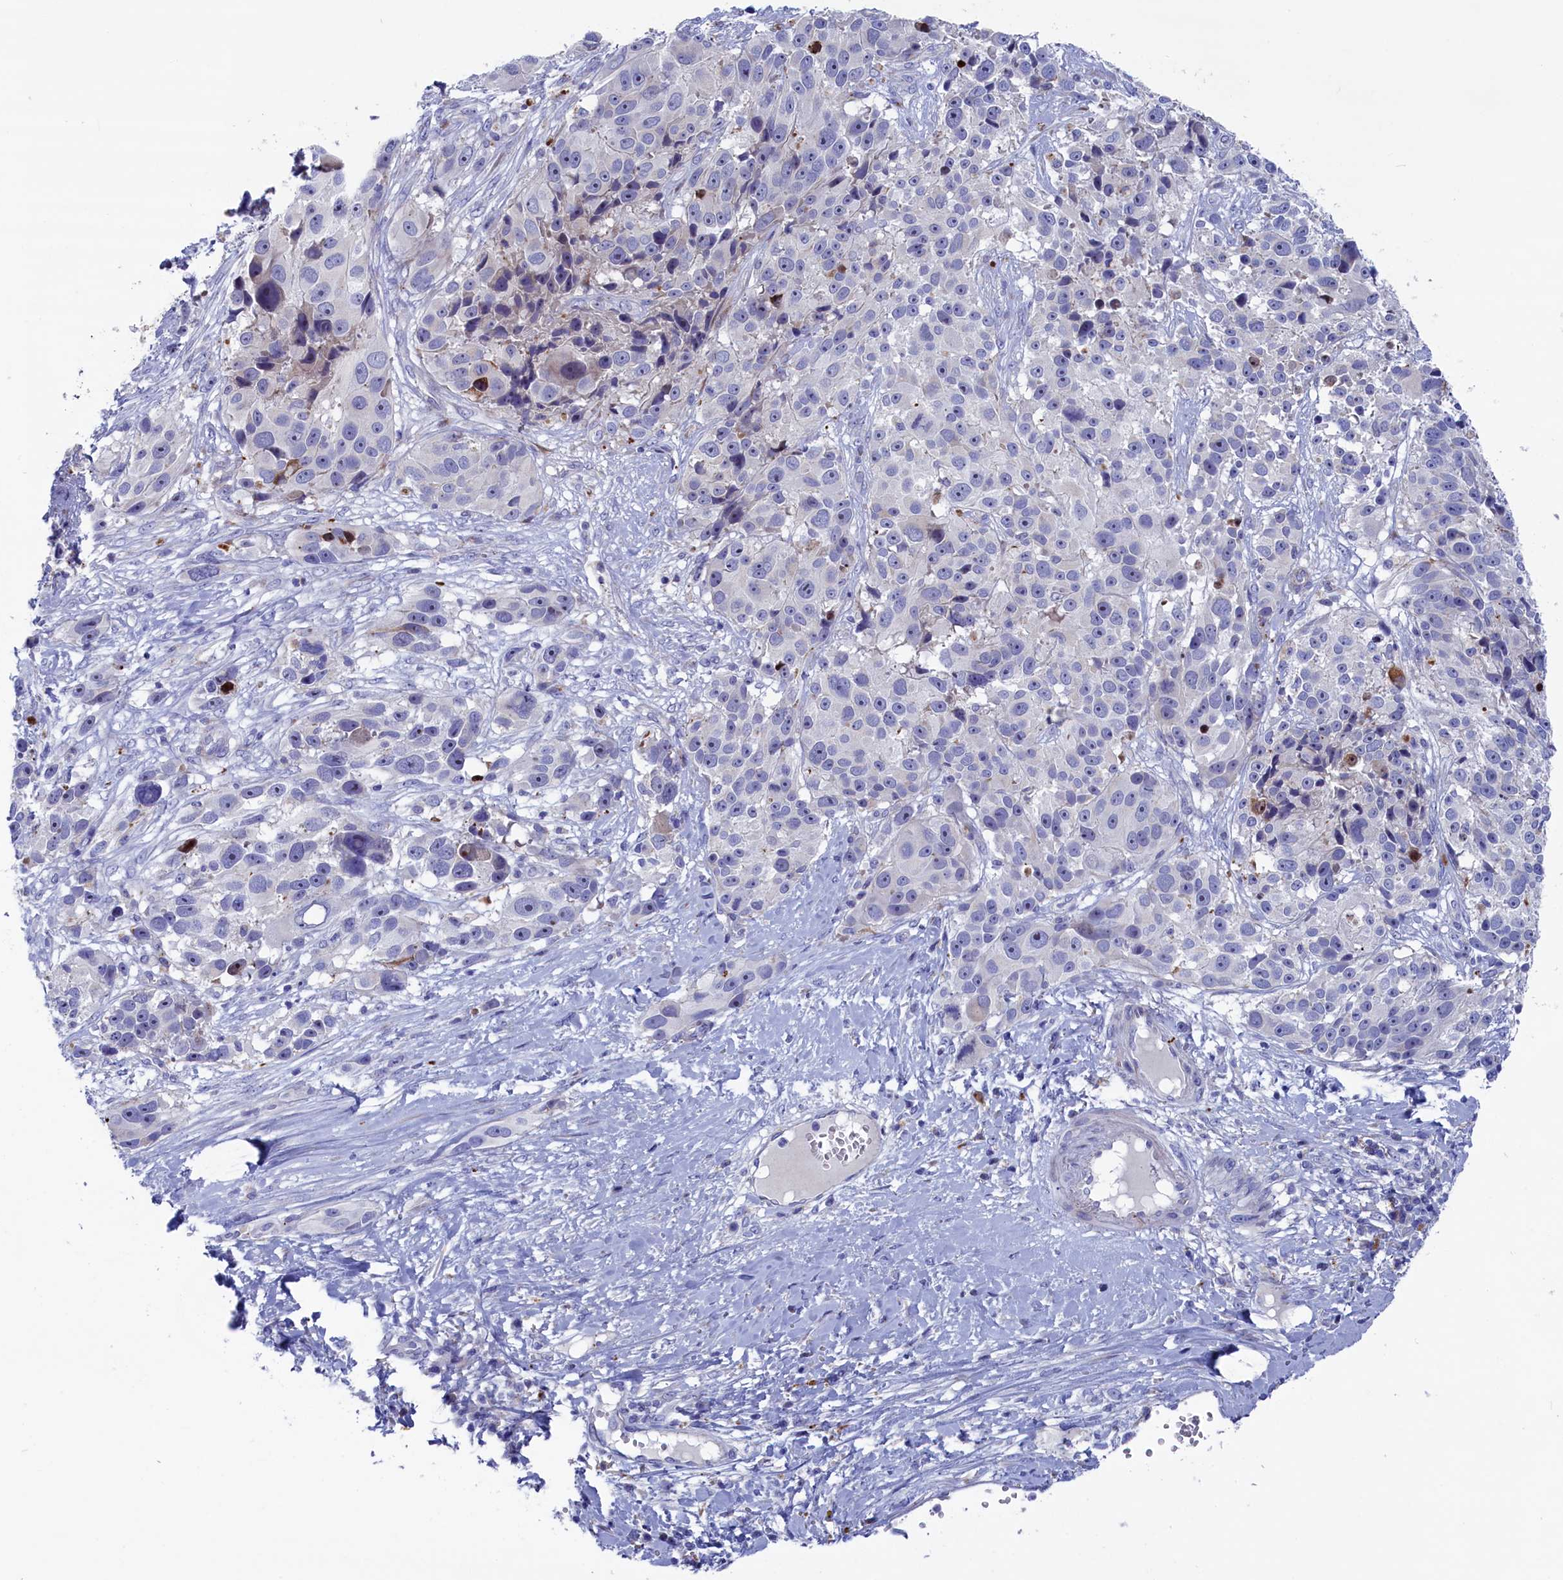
{"staining": {"intensity": "negative", "quantity": "none", "location": "none"}, "tissue": "melanoma", "cell_type": "Tumor cells", "image_type": "cancer", "snomed": [{"axis": "morphology", "description": "Malignant melanoma, NOS"}, {"axis": "topography", "description": "Skin"}], "caption": "The micrograph demonstrates no staining of tumor cells in melanoma.", "gene": "NUDT7", "patient": {"sex": "male", "age": 84}}